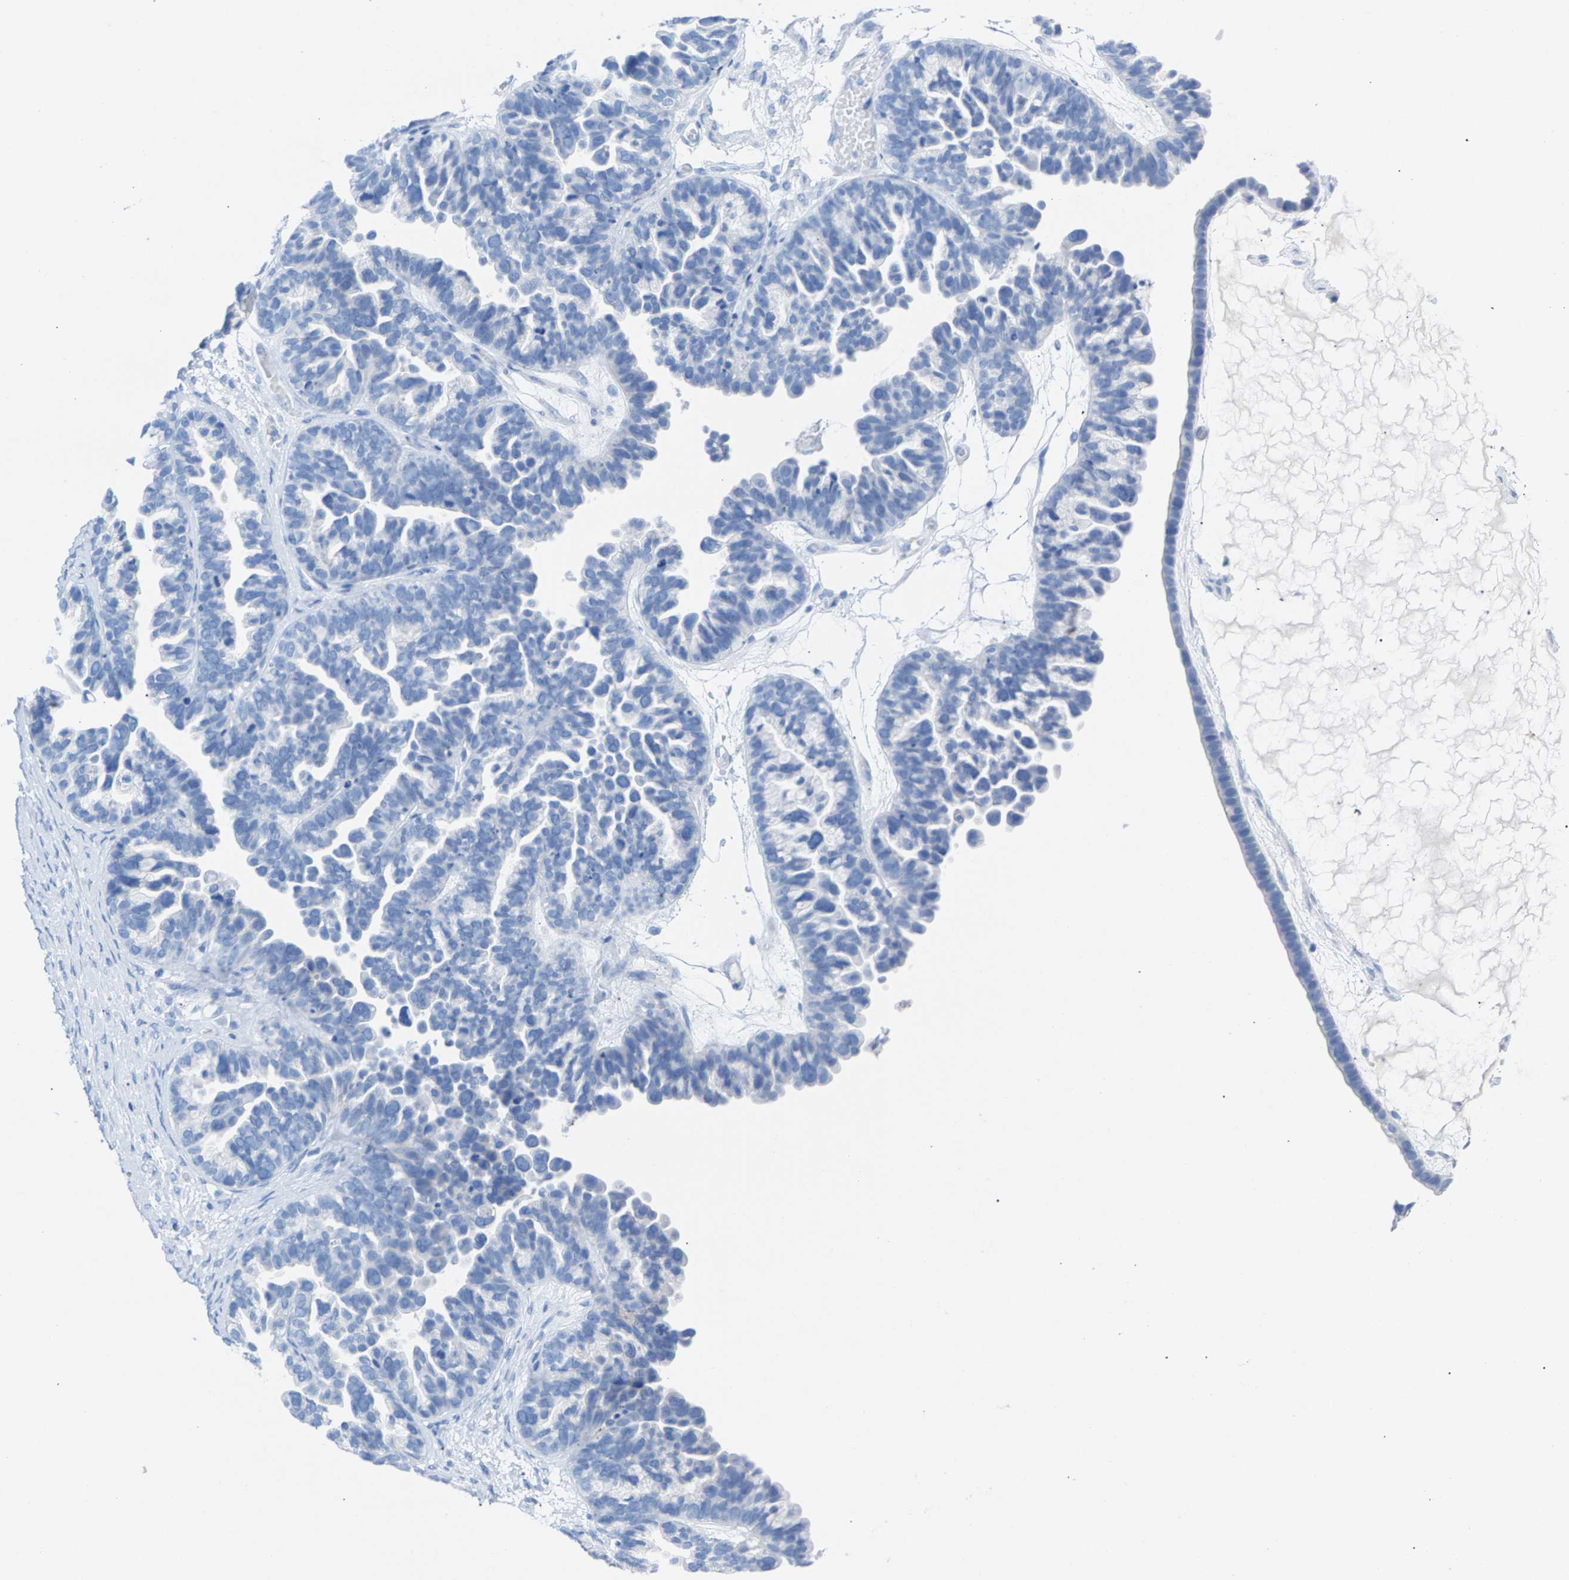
{"staining": {"intensity": "negative", "quantity": "none", "location": "none"}, "tissue": "ovarian cancer", "cell_type": "Tumor cells", "image_type": "cancer", "snomed": [{"axis": "morphology", "description": "Cystadenocarcinoma, serous, NOS"}, {"axis": "topography", "description": "Ovary"}], "caption": "The histopathology image demonstrates no staining of tumor cells in ovarian cancer.", "gene": "CPA1", "patient": {"sex": "female", "age": 56}}